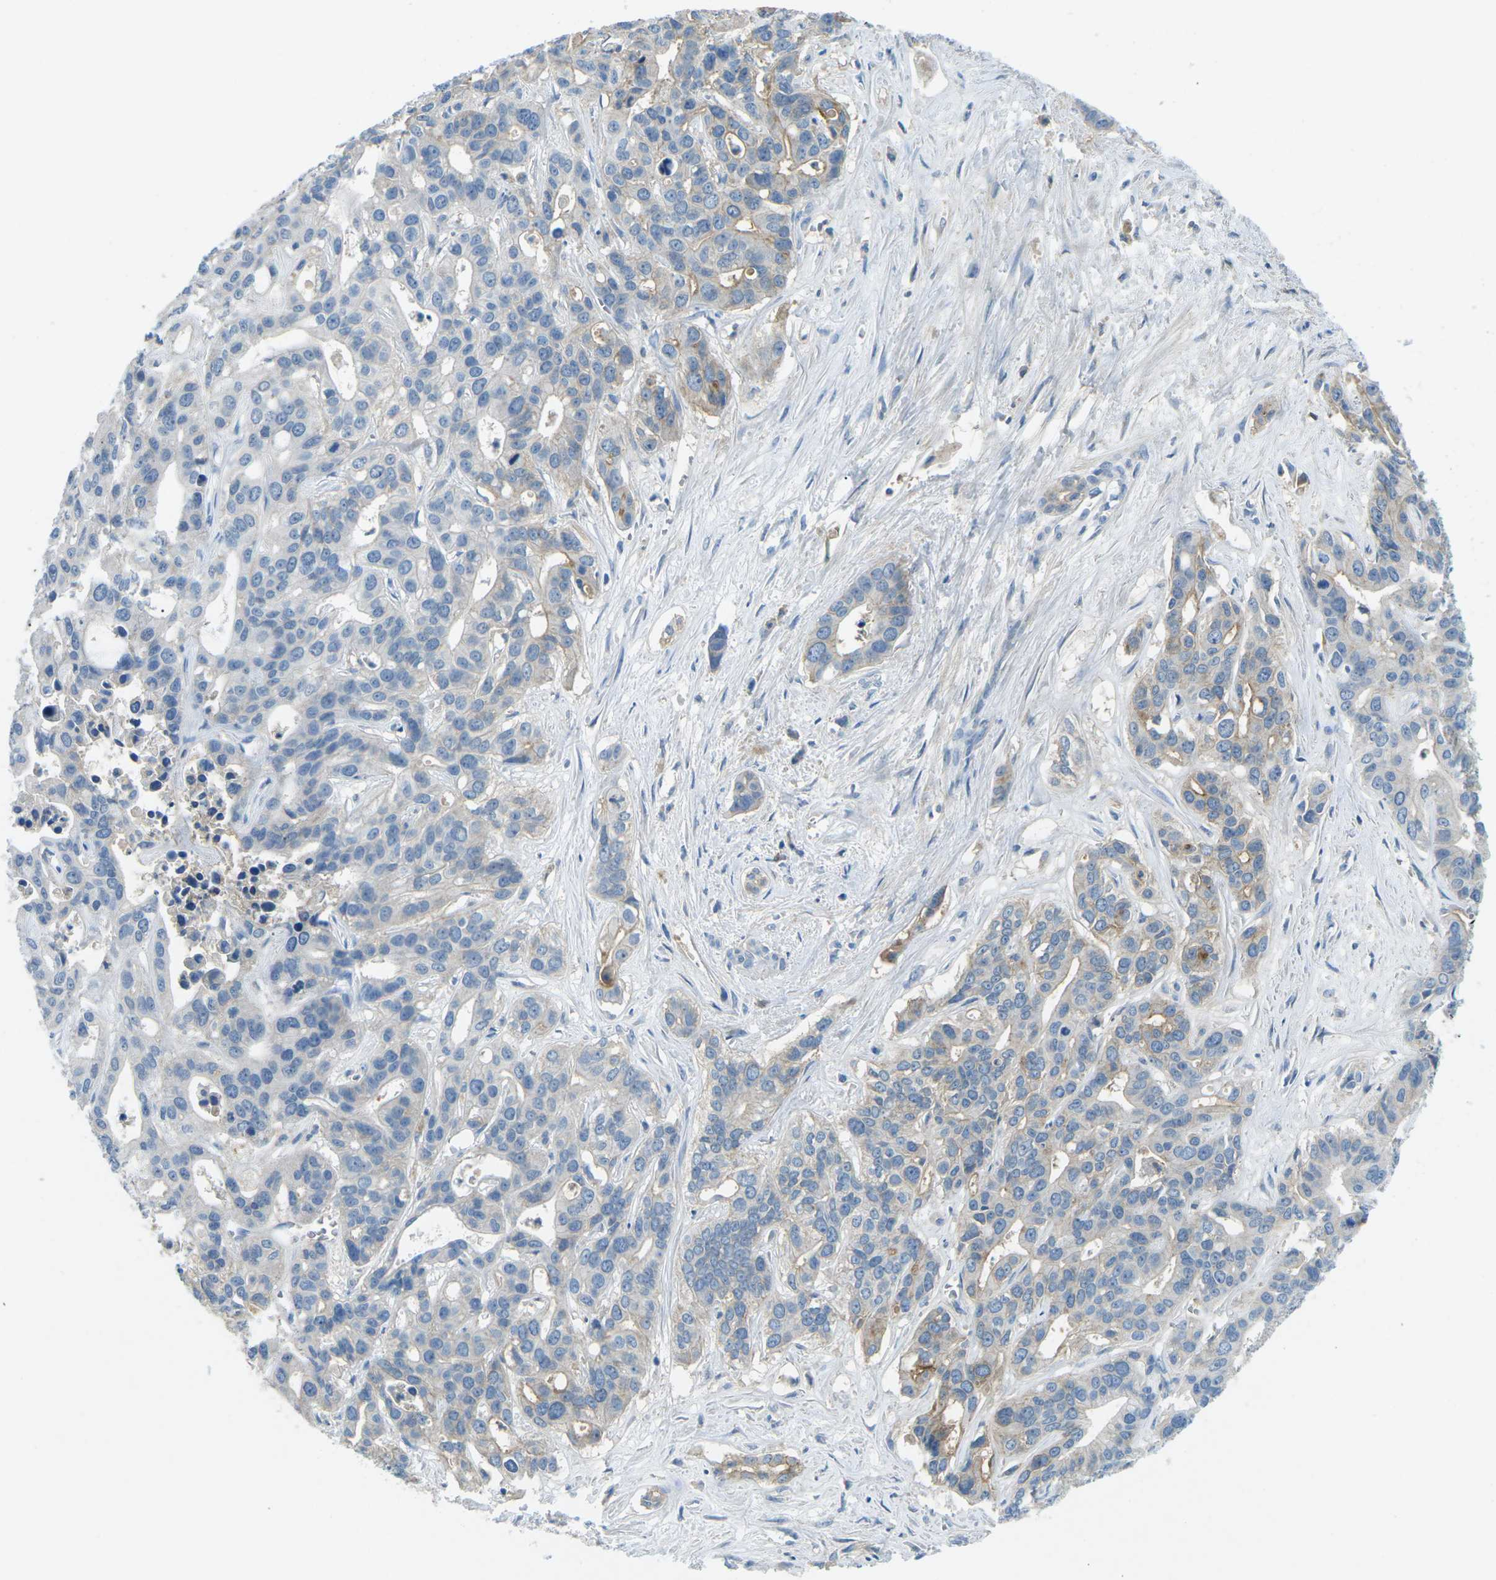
{"staining": {"intensity": "weak", "quantity": "<25%", "location": "cytoplasmic/membranous"}, "tissue": "liver cancer", "cell_type": "Tumor cells", "image_type": "cancer", "snomed": [{"axis": "morphology", "description": "Cholangiocarcinoma"}, {"axis": "topography", "description": "Liver"}], "caption": "The immunohistochemistry (IHC) micrograph has no significant expression in tumor cells of liver cancer tissue. The staining is performed using DAB (3,3'-diaminobenzidine) brown chromogen with nuclei counter-stained in using hematoxylin.", "gene": "CD47", "patient": {"sex": "female", "age": 65}}